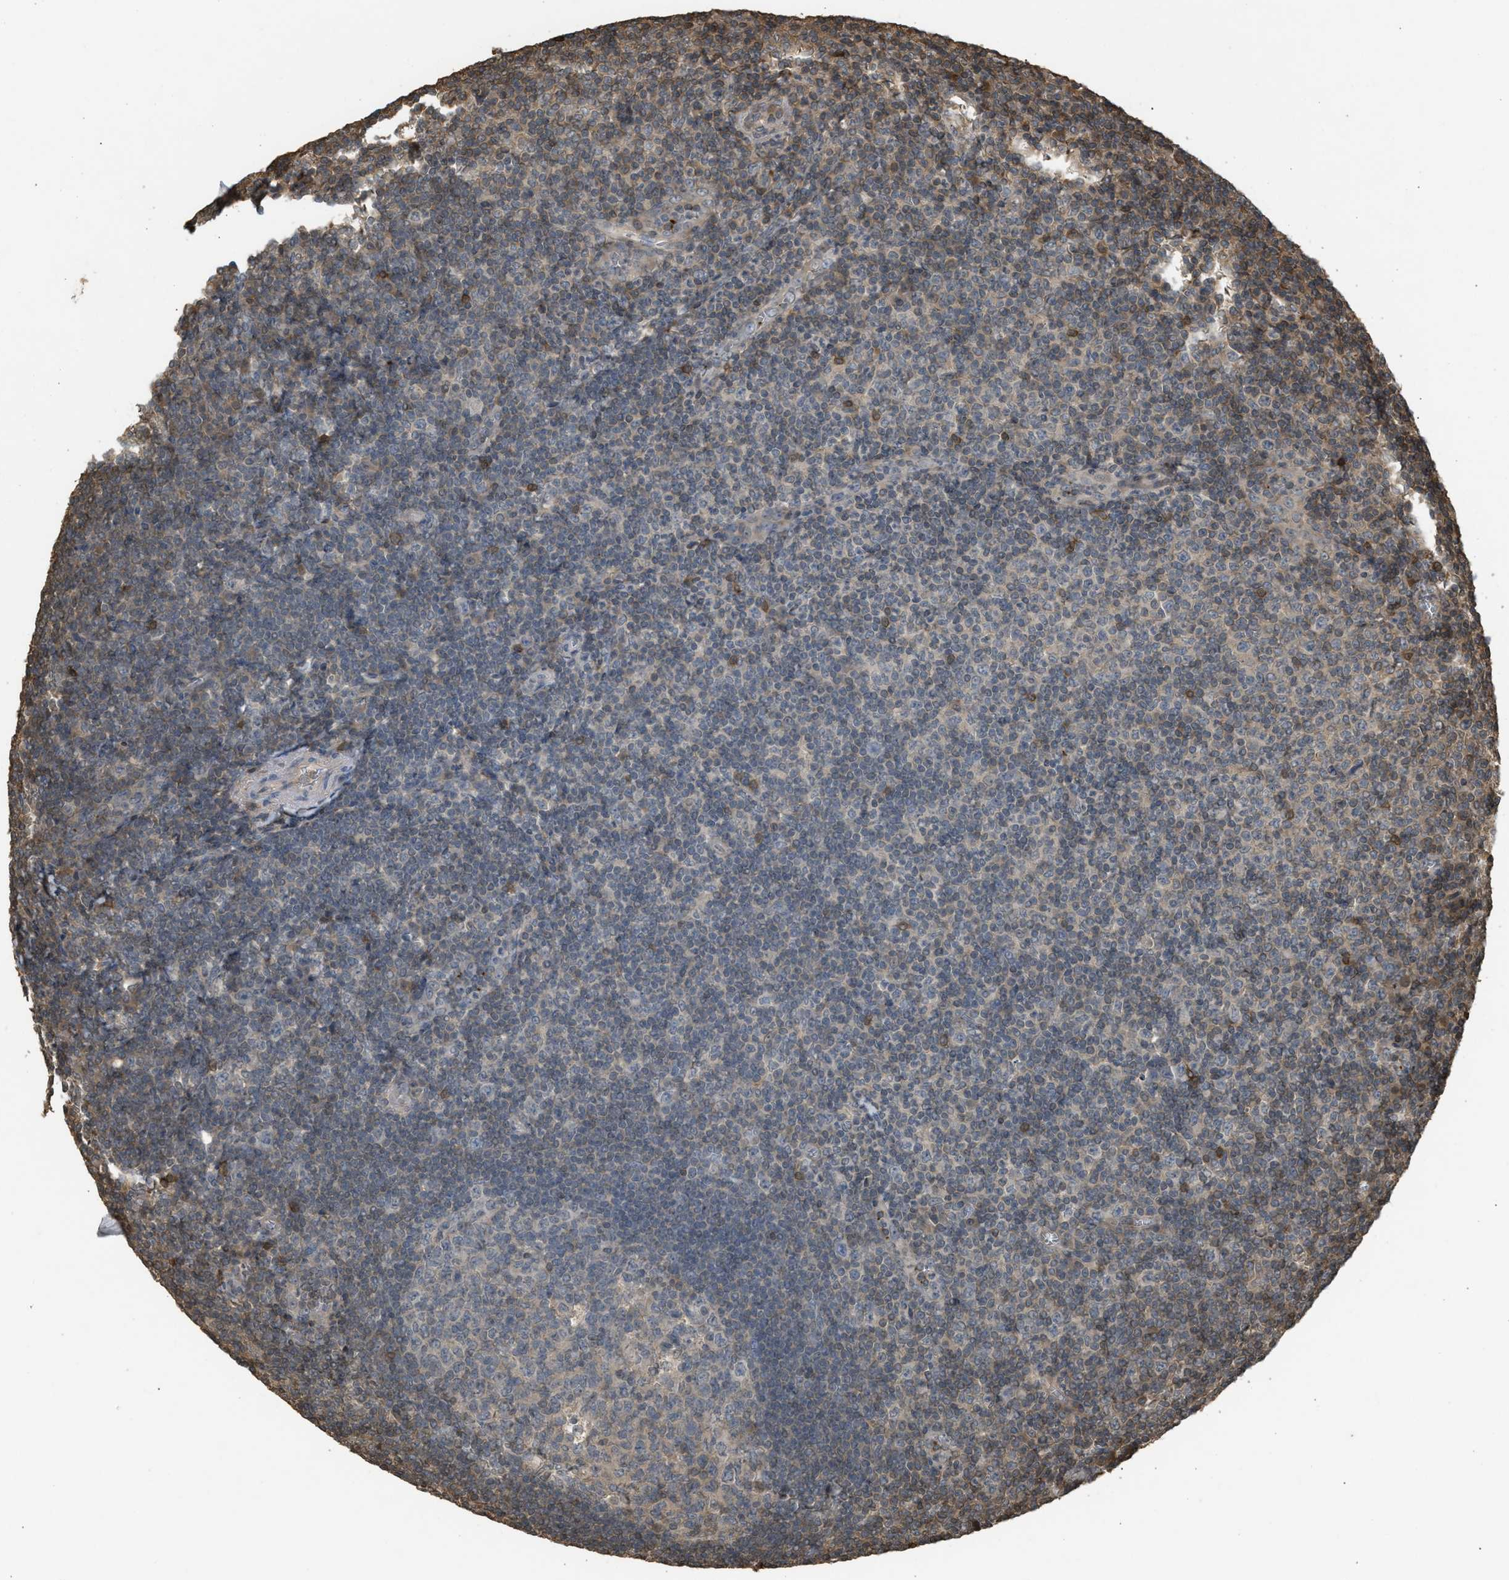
{"staining": {"intensity": "negative", "quantity": "none", "location": "none"}, "tissue": "tonsil", "cell_type": "Germinal center cells", "image_type": "normal", "snomed": [{"axis": "morphology", "description": "Normal tissue, NOS"}, {"axis": "topography", "description": "Tonsil"}], "caption": "Tonsil was stained to show a protein in brown. There is no significant expression in germinal center cells. The staining was performed using DAB to visualize the protein expression in brown, while the nuclei were stained in blue with hematoxylin (Magnification: 20x).", "gene": "ARHGDIA", "patient": {"sex": "male", "age": 37}}